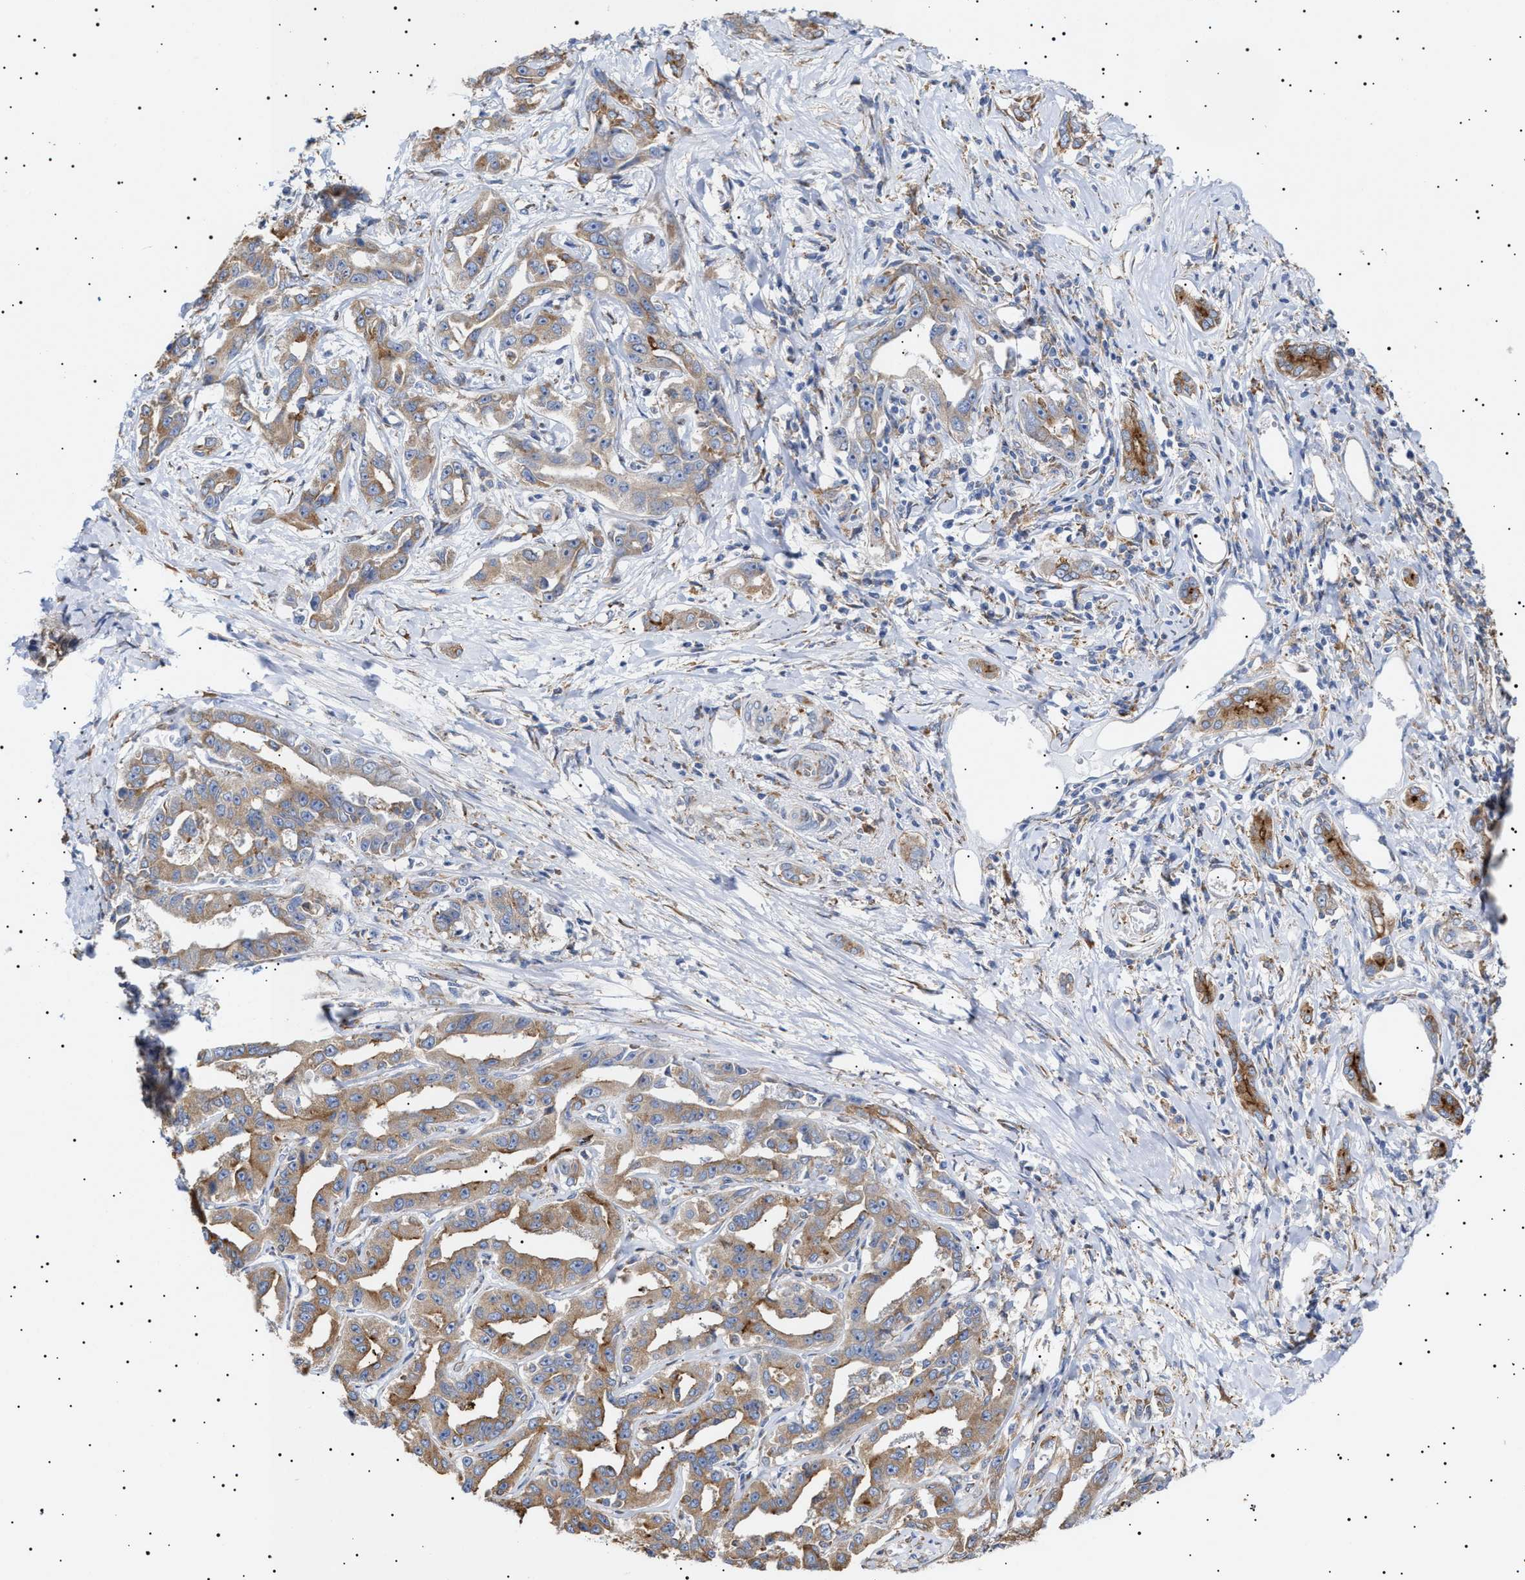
{"staining": {"intensity": "moderate", "quantity": ">75%", "location": "cytoplasmic/membranous"}, "tissue": "liver cancer", "cell_type": "Tumor cells", "image_type": "cancer", "snomed": [{"axis": "morphology", "description": "Cholangiocarcinoma"}, {"axis": "topography", "description": "Liver"}], "caption": "Protein staining demonstrates moderate cytoplasmic/membranous positivity in approximately >75% of tumor cells in cholangiocarcinoma (liver).", "gene": "ERCC6L2", "patient": {"sex": "male", "age": 59}}